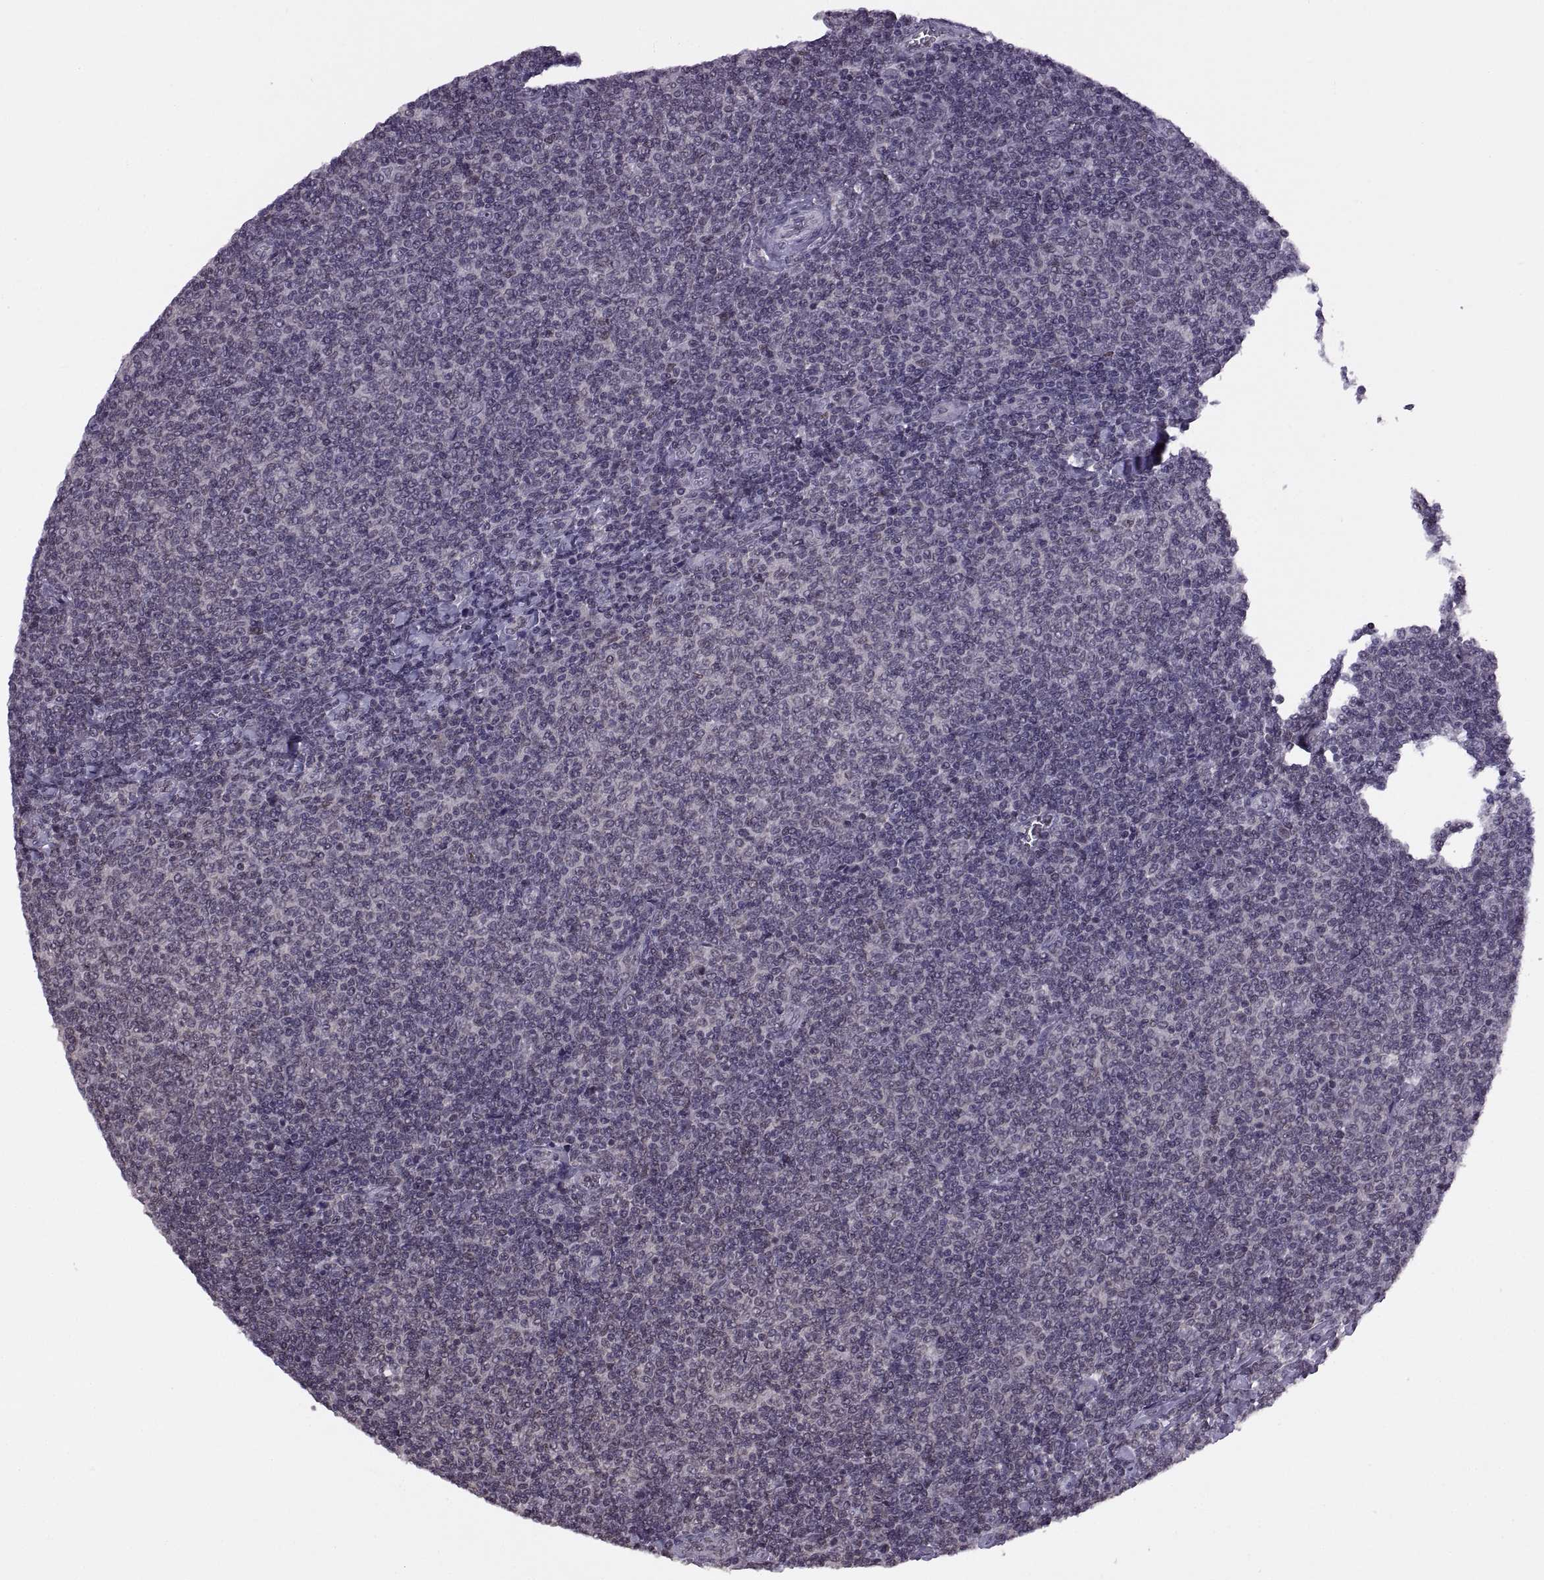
{"staining": {"intensity": "negative", "quantity": "none", "location": "none"}, "tissue": "lymphoma", "cell_type": "Tumor cells", "image_type": "cancer", "snomed": [{"axis": "morphology", "description": "Malignant lymphoma, non-Hodgkin's type, Low grade"}, {"axis": "topography", "description": "Lymph node"}], "caption": "There is no significant positivity in tumor cells of low-grade malignant lymphoma, non-Hodgkin's type.", "gene": "INTS3", "patient": {"sex": "male", "age": 52}}